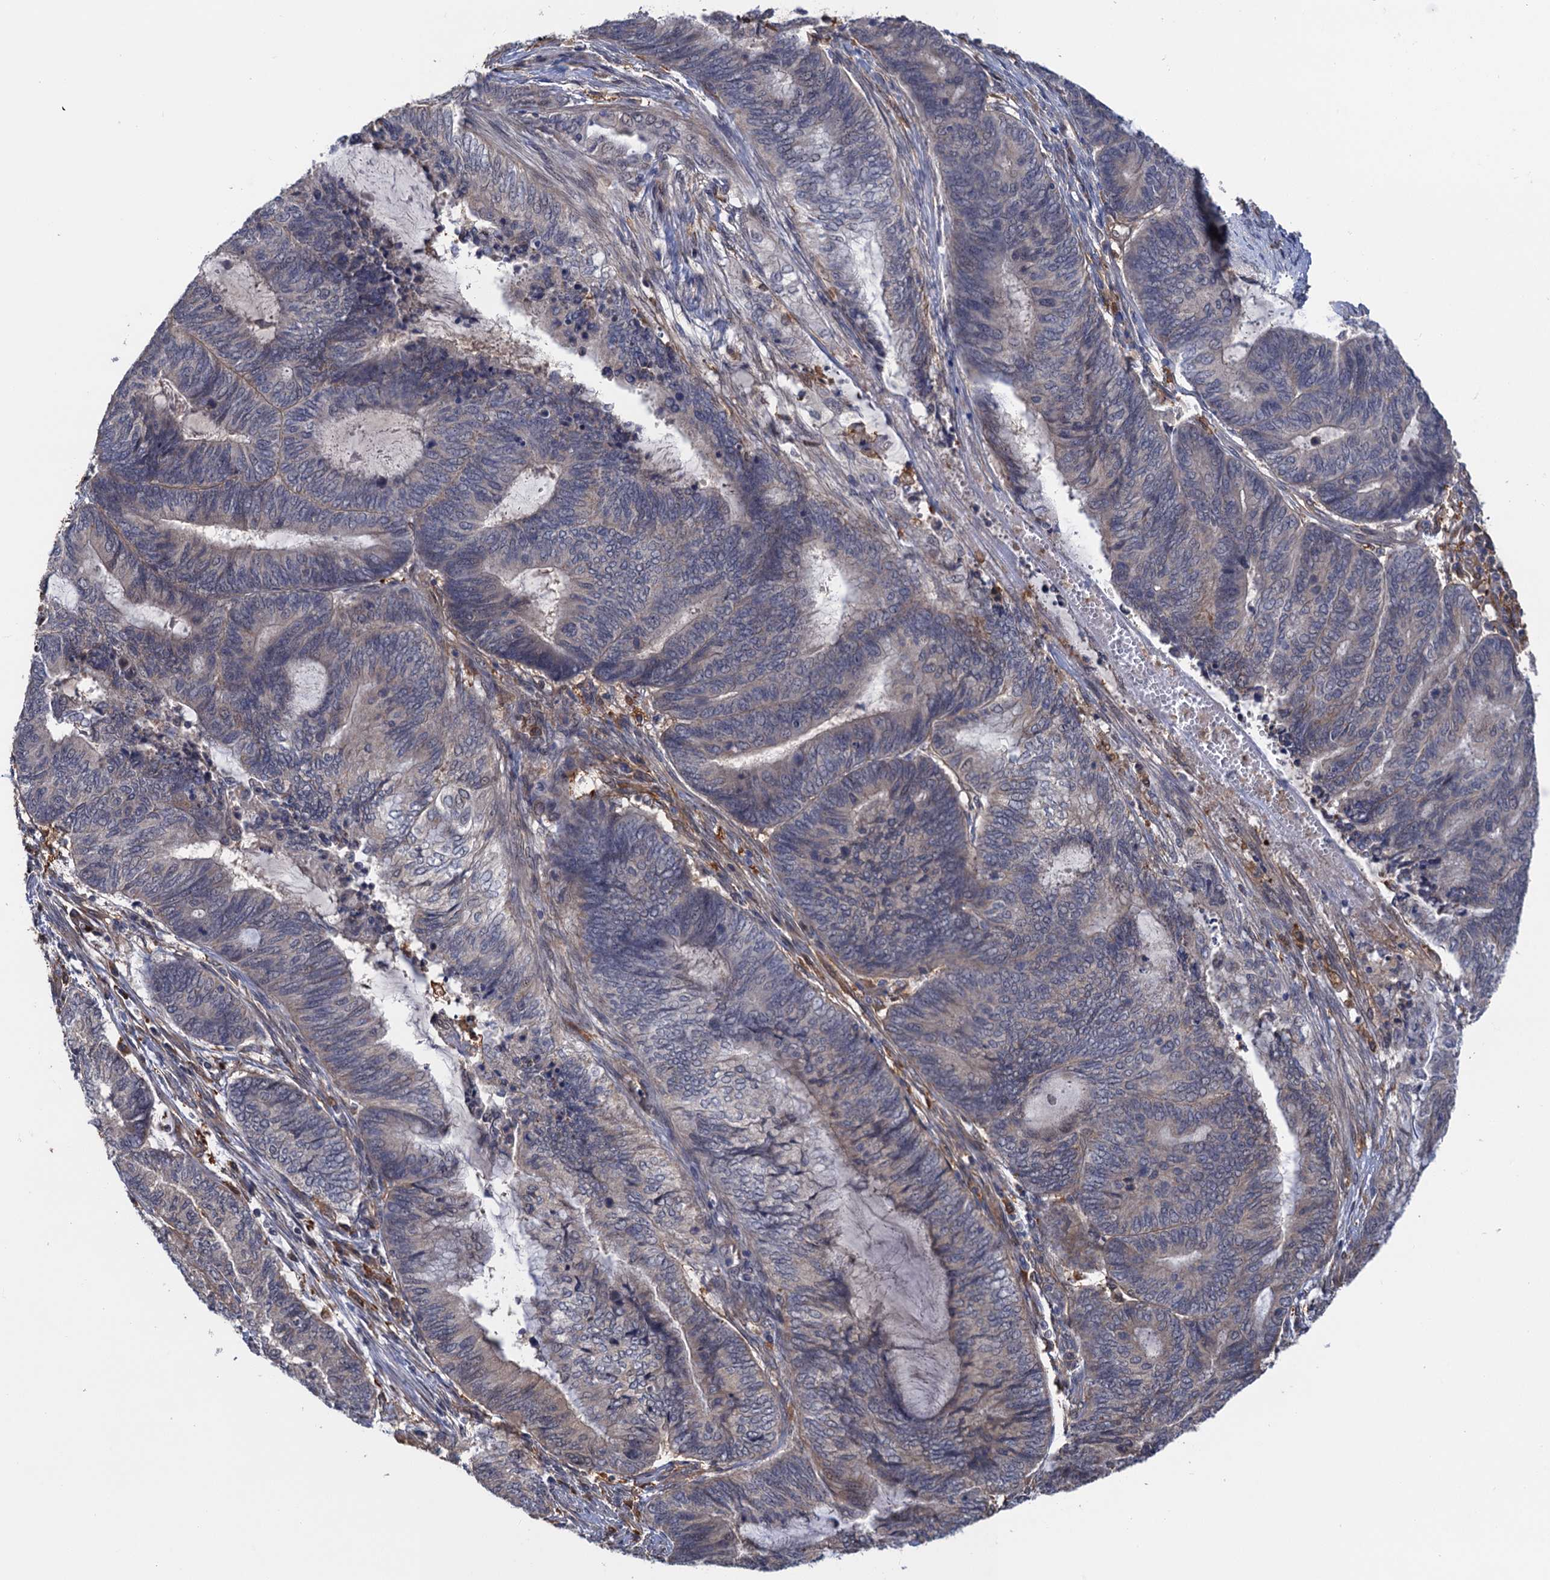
{"staining": {"intensity": "weak", "quantity": "<25%", "location": "cytoplasmic/membranous"}, "tissue": "endometrial cancer", "cell_type": "Tumor cells", "image_type": "cancer", "snomed": [{"axis": "morphology", "description": "Adenocarcinoma, NOS"}, {"axis": "topography", "description": "Uterus"}, {"axis": "topography", "description": "Endometrium"}], "caption": "A high-resolution histopathology image shows immunohistochemistry staining of adenocarcinoma (endometrial), which reveals no significant positivity in tumor cells.", "gene": "NEK8", "patient": {"sex": "female", "age": 70}}